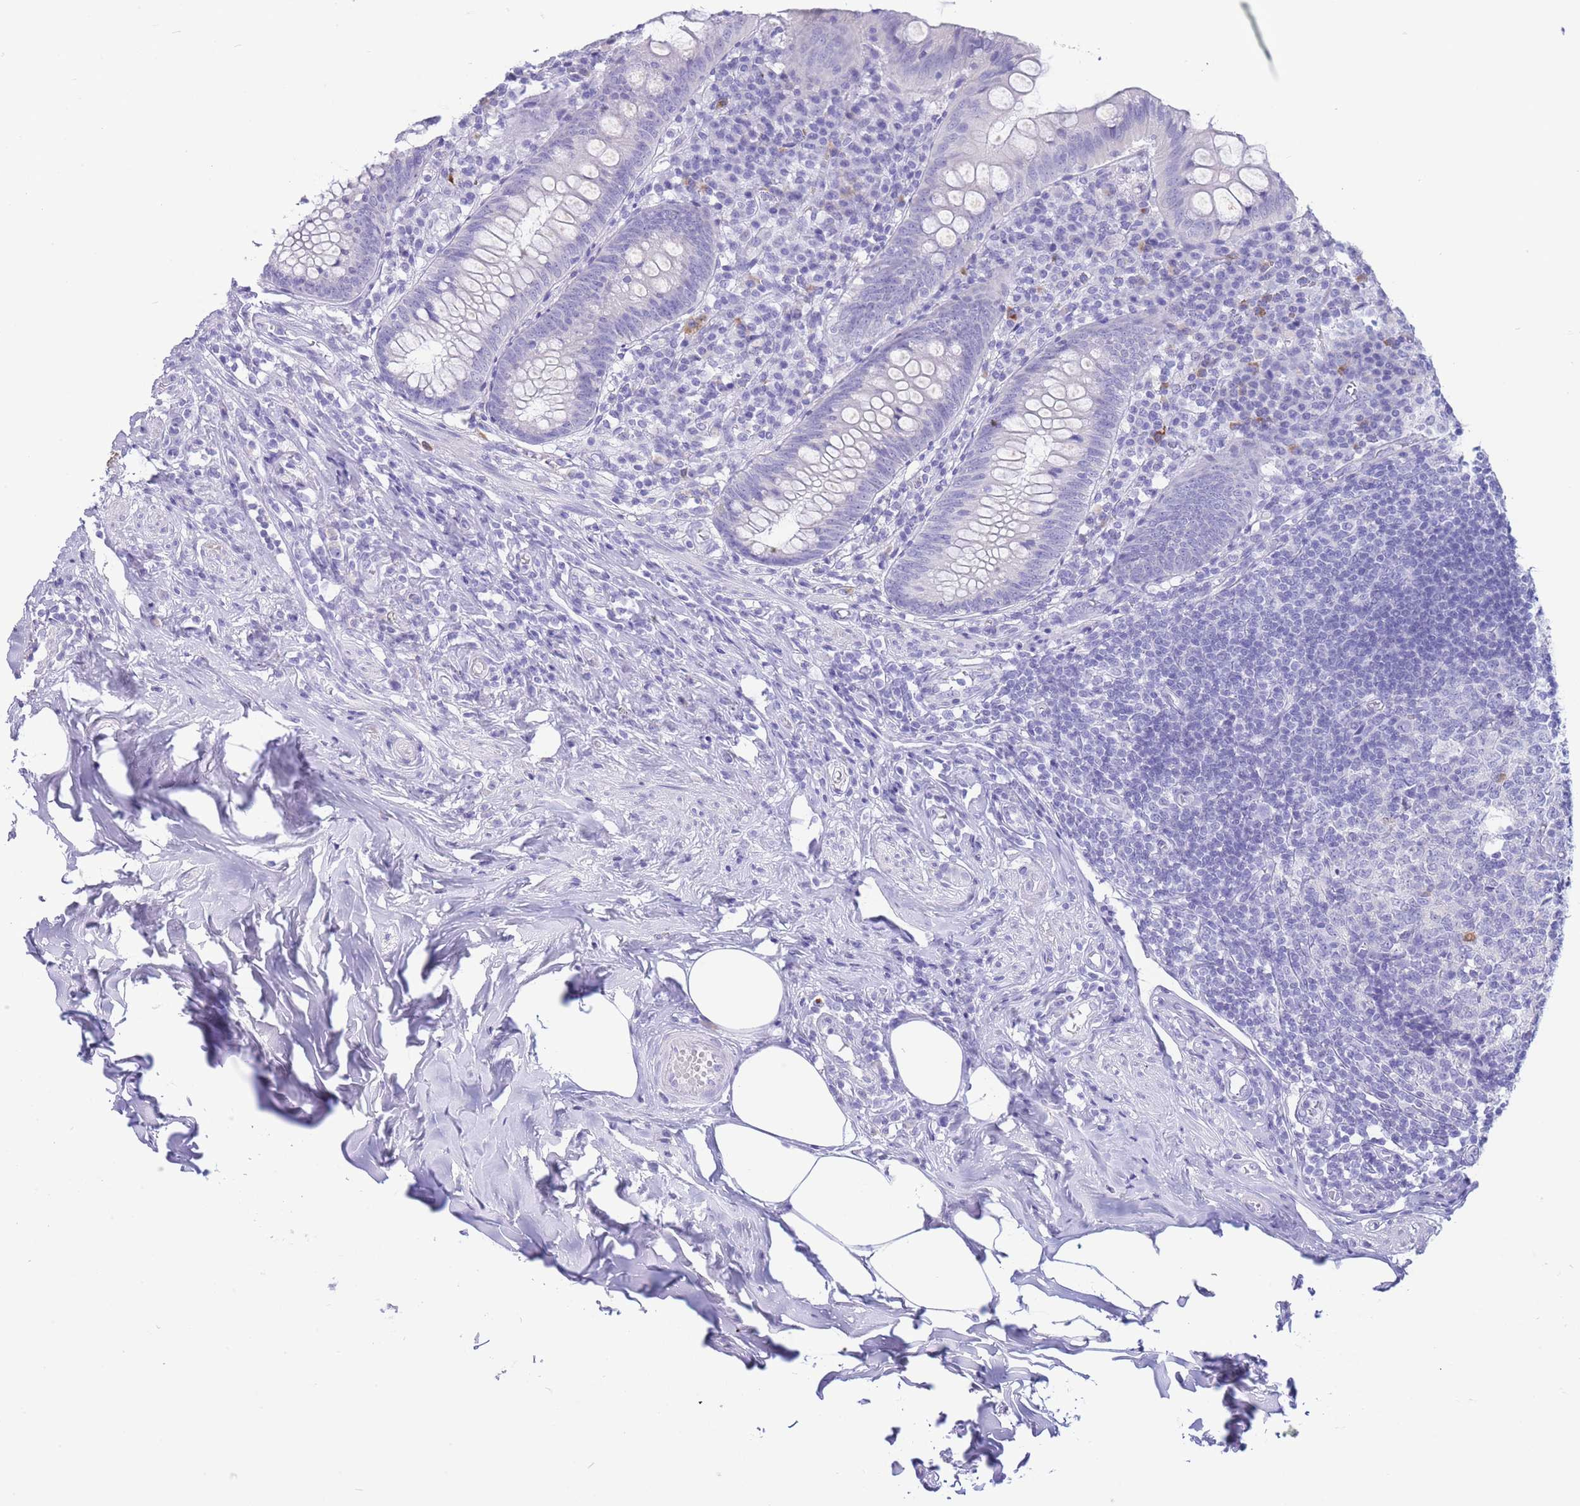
{"staining": {"intensity": "negative", "quantity": "none", "location": "none"}, "tissue": "appendix", "cell_type": "Glandular cells", "image_type": "normal", "snomed": [{"axis": "morphology", "description": "Normal tissue, NOS"}, {"axis": "topography", "description": "Appendix"}], "caption": "Immunohistochemistry of benign human appendix reveals no expression in glandular cells. (IHC, brightfield microscopy, high magnification).", "gene": "ASAP3", "patient": {"sex": "female", "age": 54}}